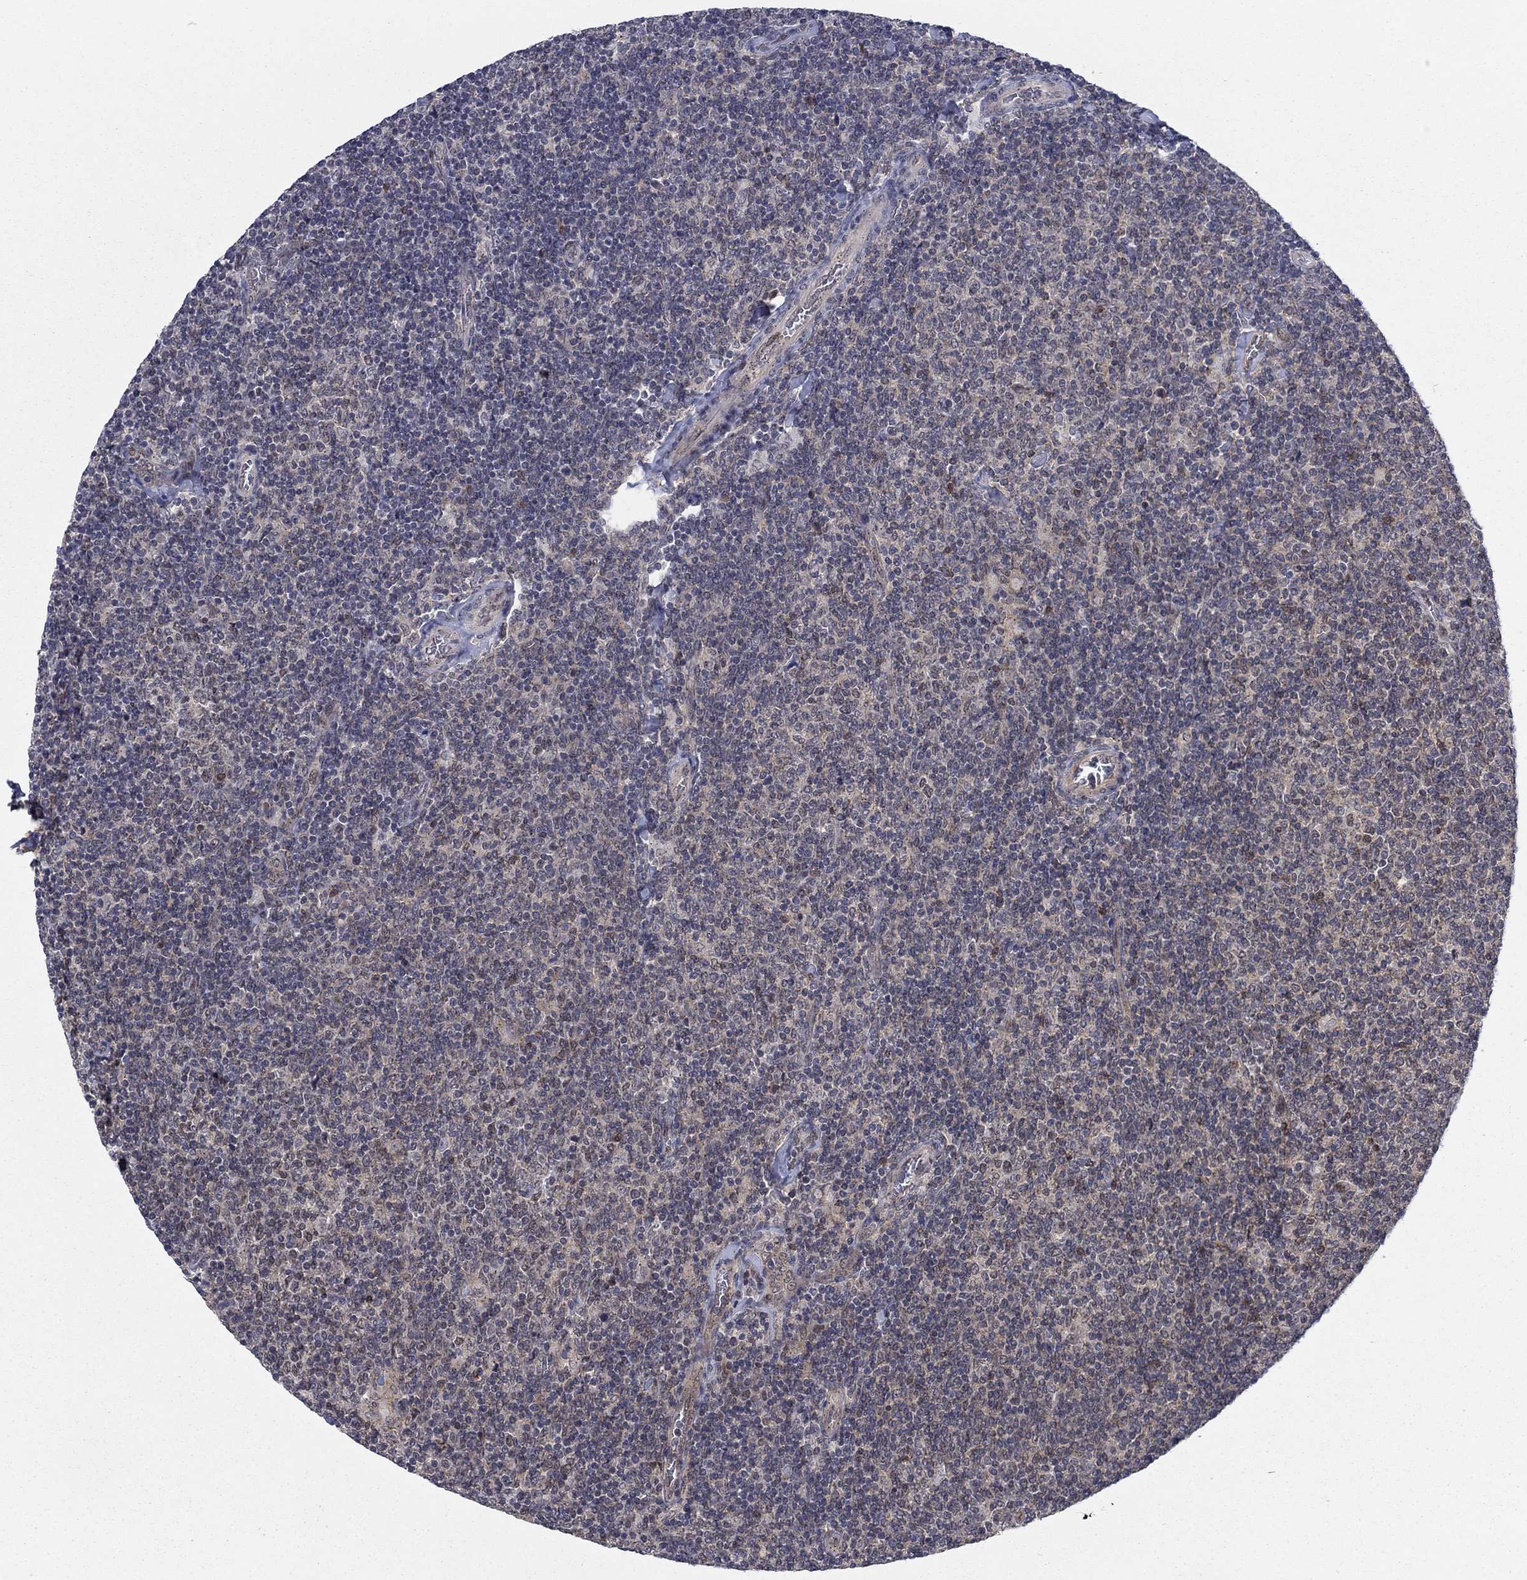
{"staining": {"intensity": "negative", "quantity": "none", "location": "none"}, "tissue": "lymphoma", "cell_type": "Tumor cells", "image_type": "cancer", "snomed": [{"axis": "morphology", "description": "Malignant lymphoma, non-Hodgkin's type, Low grade"}, {"axis": "topography", "description": "Lymph node"}], "caption": "Lymphoma was stained to show a protein in brown. There is no significant staining in tumor cells. (Stains: DAB immunohistochemistry (IHC) with hematoxylin counter stain, Microscopy: brightfield microscopy at high magnification).", "gene": "SH3RF1", "patient": {"sex": "male", "age": 52}}